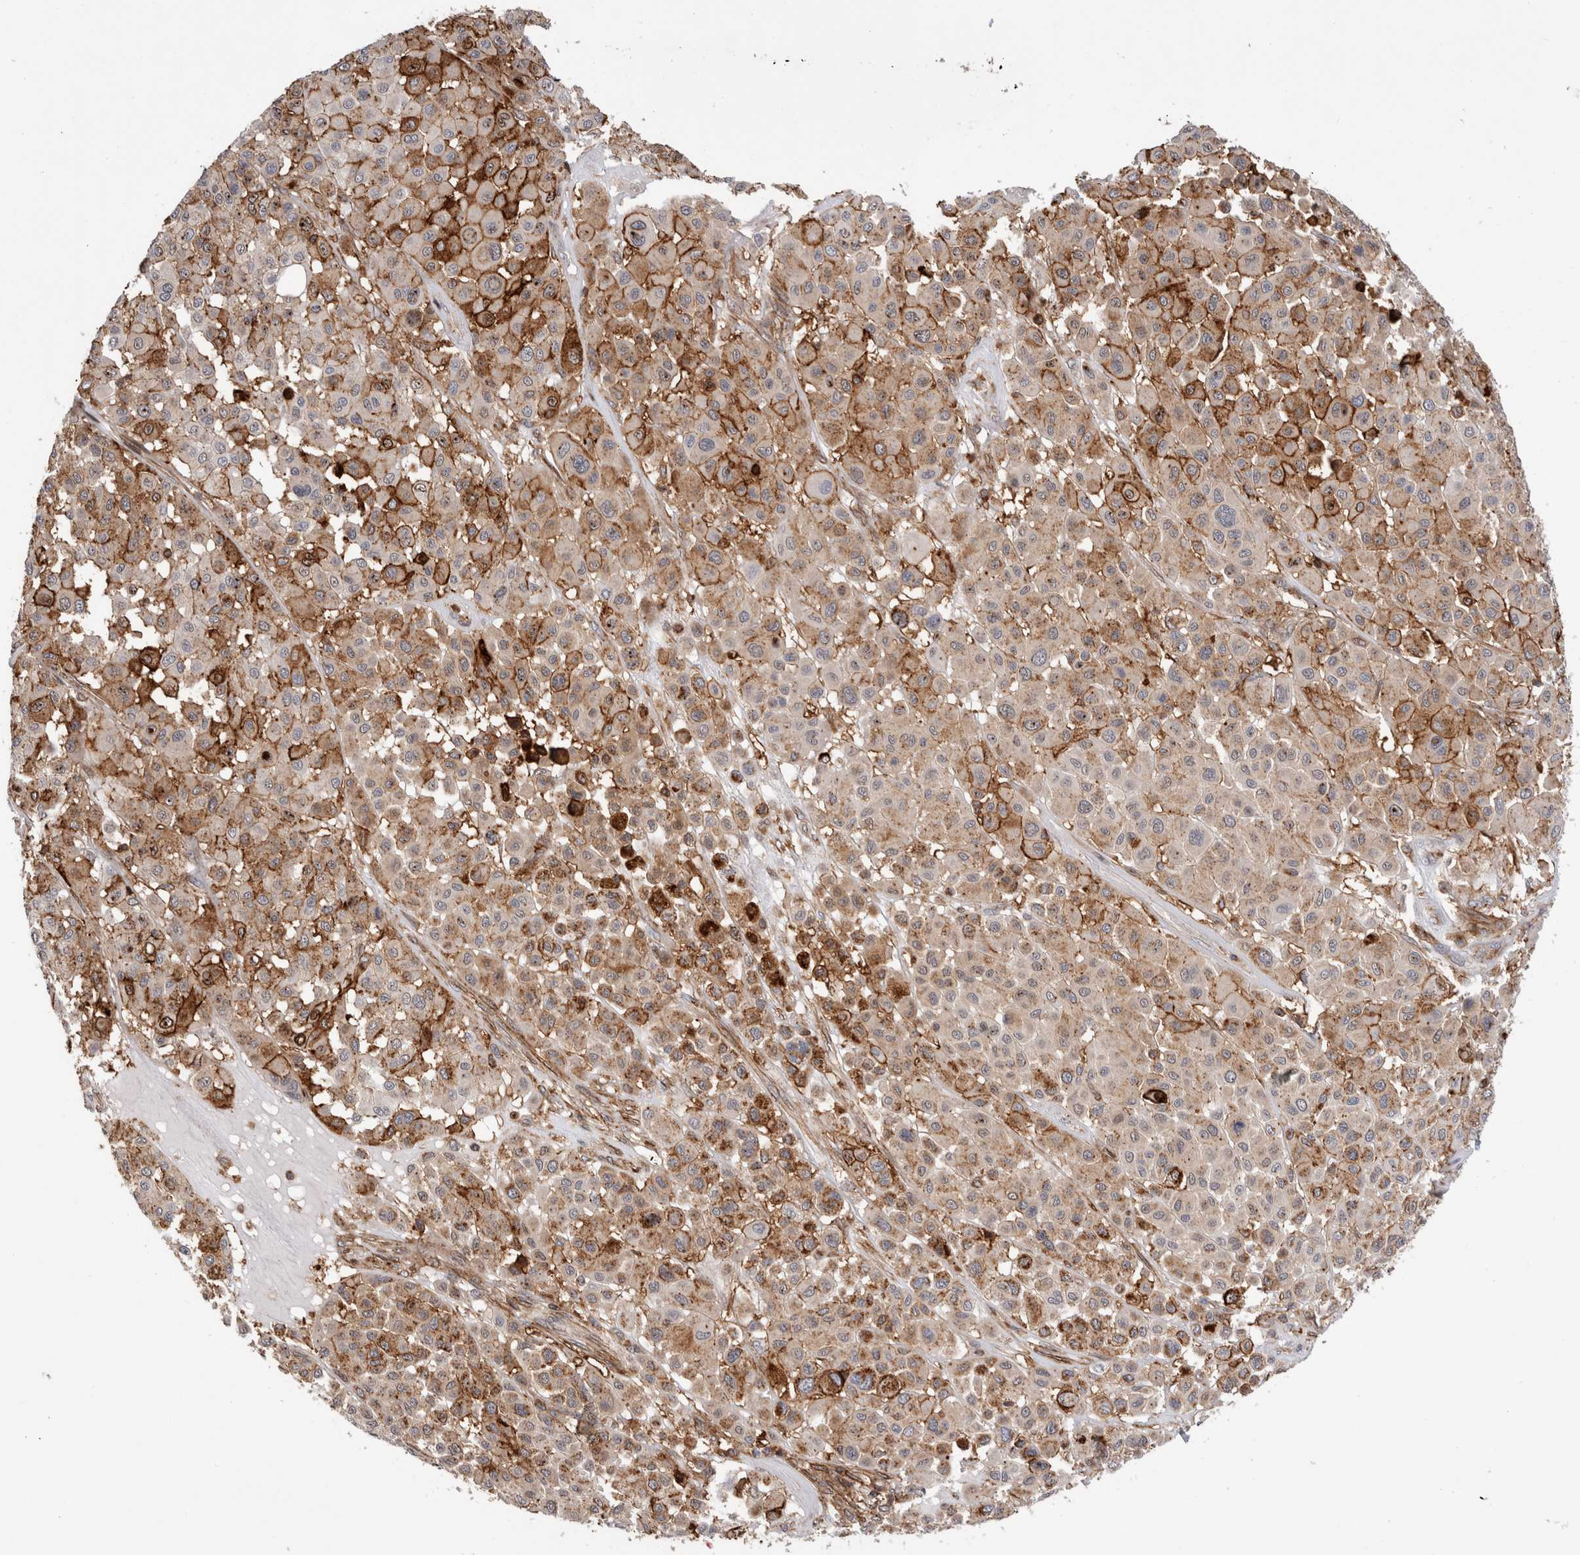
{"staining": {"intensity": "moderate", "quantity": ">75%", "location": "cytoplasmic/membranous"}, "tissue": "melanoma", "cell_type": "Tumor cells", "image_type": "cancer", "snomed": [{"axis": "morphology", "description": "Malignant melanoma, Metastatic site"}, {"axis": "topography", "description": "Soft tissue"}], "caption": "There is medium levels of moderate cytoplasmic/membranous staining in tumor cells of melanoma, as demonstrated by immunohistochemical staining (brown color).", "gene": "CCDC88B", "patient": {"sex": "male", "age": 41}}